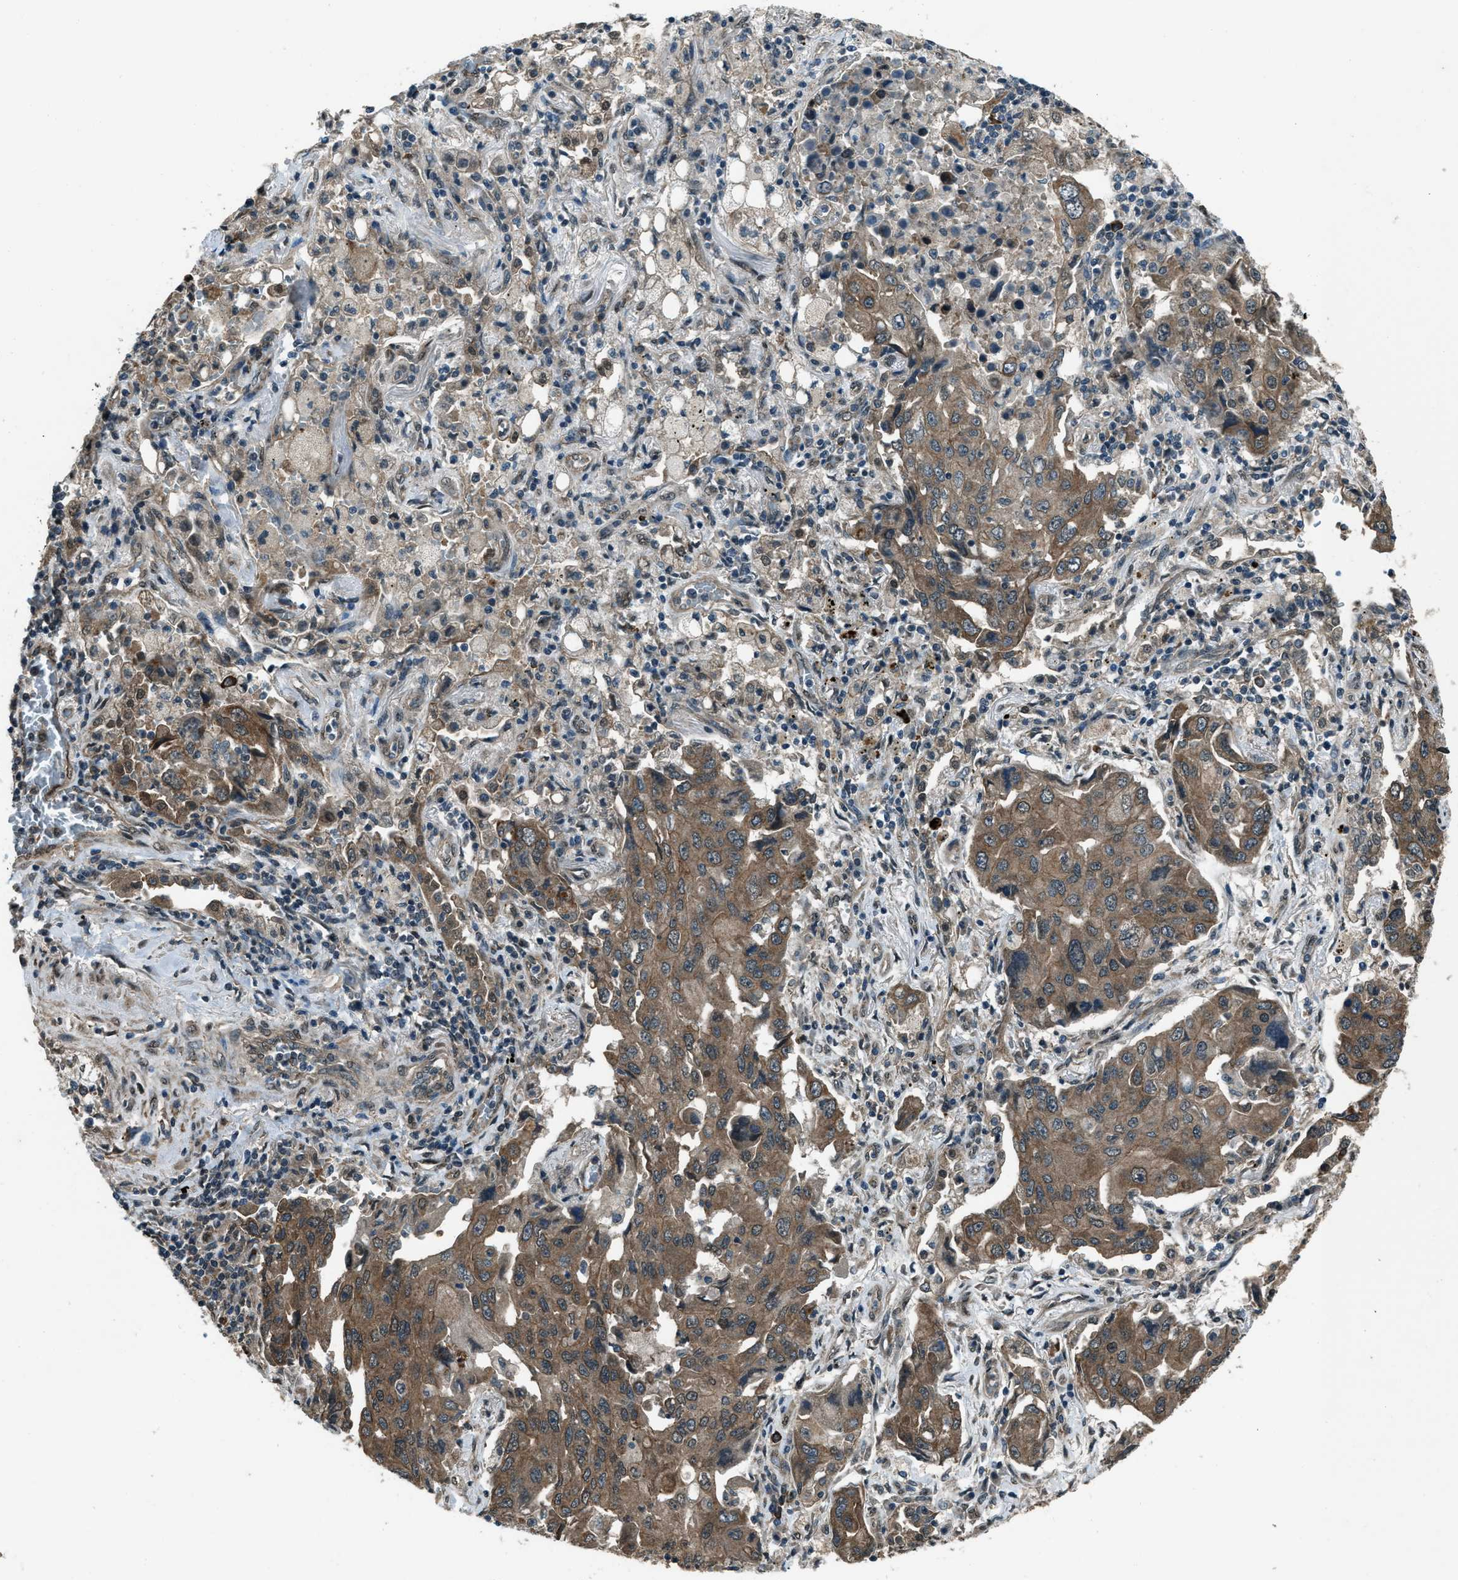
{"staining": {"intensity": "moderate", "quantity": ">75%", "location": "cytoplasmic/membranous"}, "tissue": "lung cancer", "cell_type": "Tumor cells", "image_type": "cancer", "snomed": [{"axis": "morphology", "description": "Adenocarcinoma, NOS"}, {"axis": "topography", "description": "Lung"}], "caption": "The immunohistochemical stain labels moderate cytoplasmic/membranous staining in tumor cells of adenocarcinoma (lung) tissue.", "gene": "SVIL", "patient": {"sex": "female", "age": 65}}